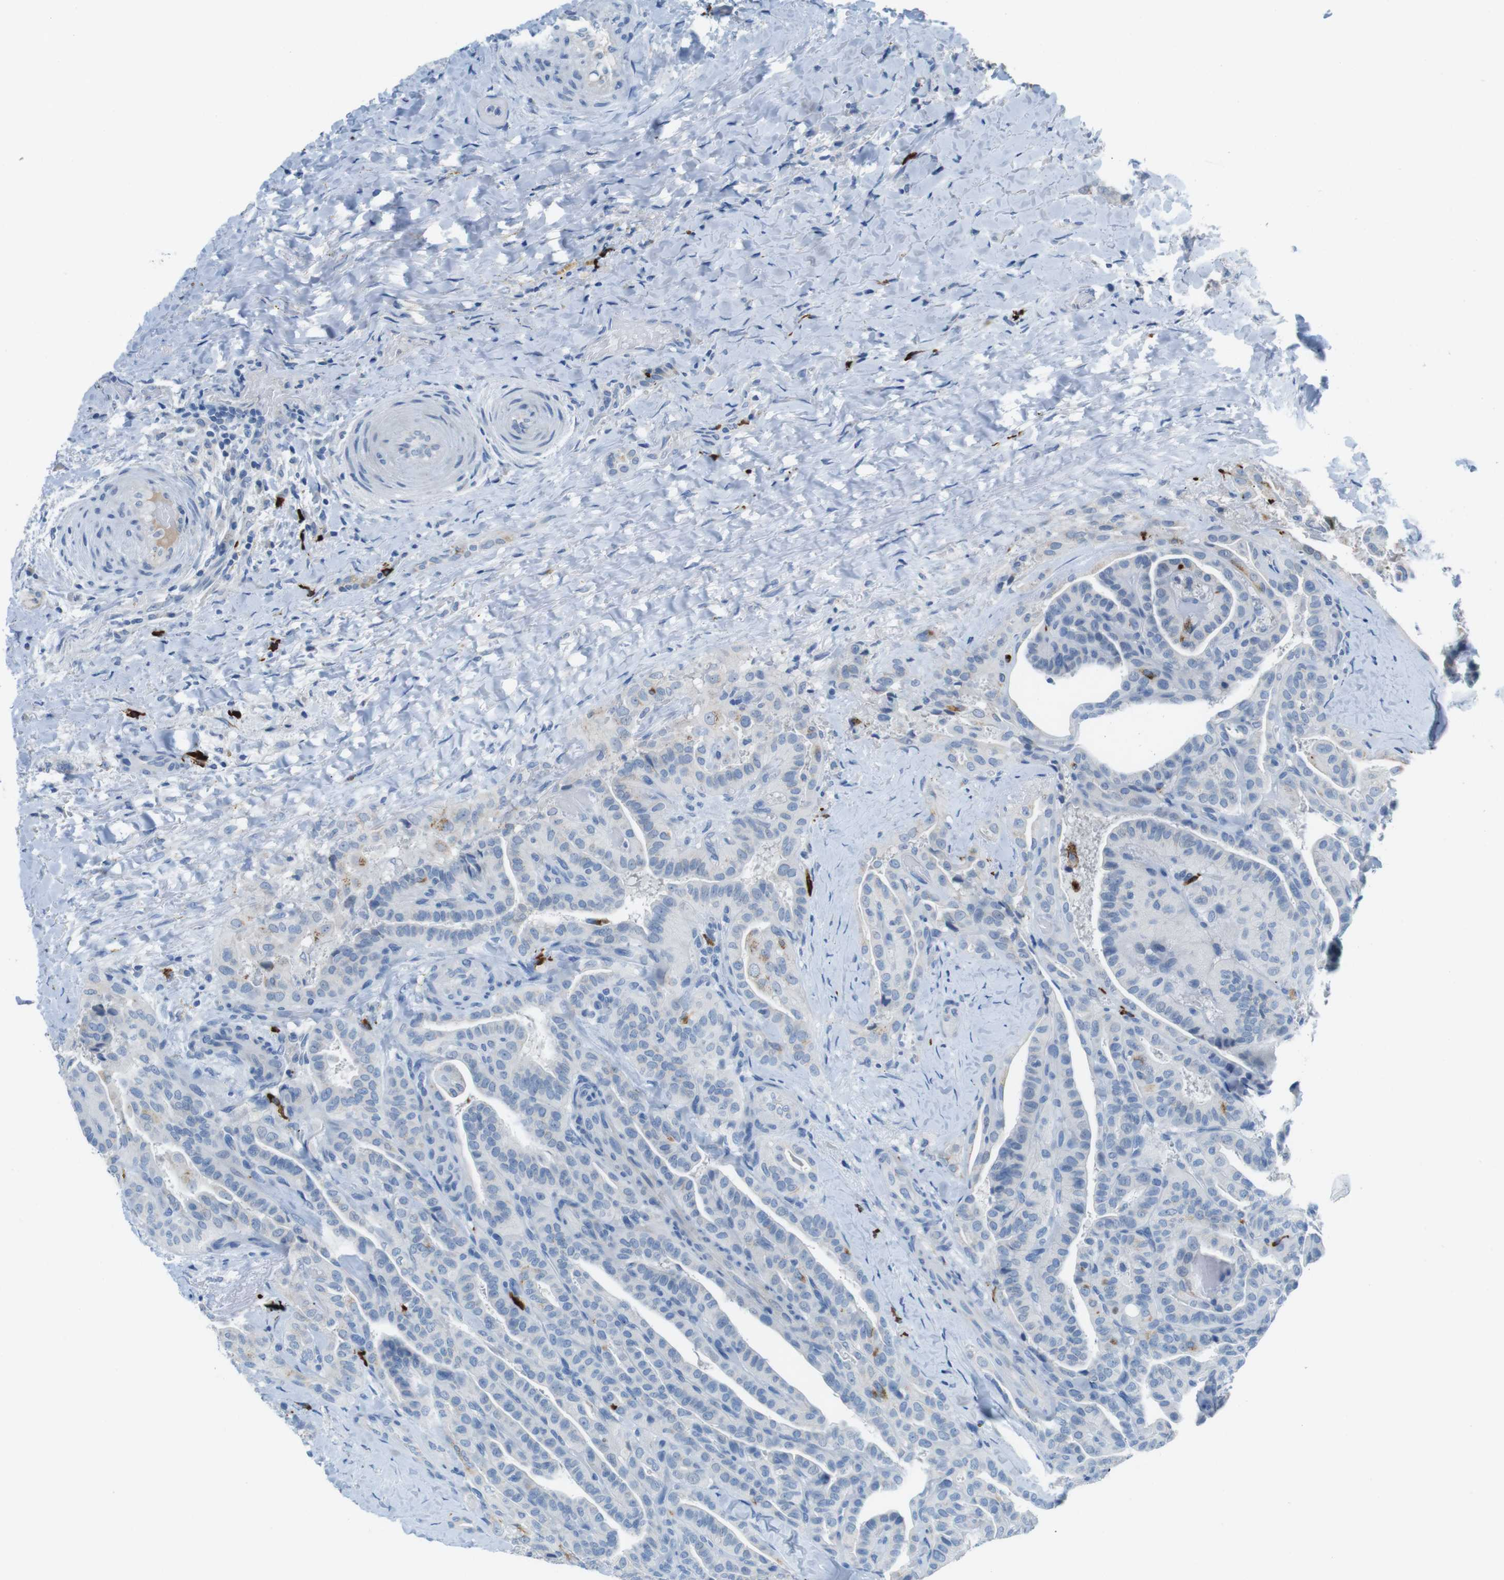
{"staining": {"intensity": "negative", "quantity": "none", "location": "none"}, "tissue": "thyroid cancer", "cell_type": "Tumor cells", "image_type": "cancer", "snomed": [{"axis": "morphology", "description": "Papillary adenocarcinoma, NOS"}, {"axis": "topography", "description": "Thyroid gland"}], "caption": "Tumor cells show no significant expression in papillary adenocarcinoma (thyroid).", "gene": "SLC35A3", "patient": {"sex": "male", "age": 77}}